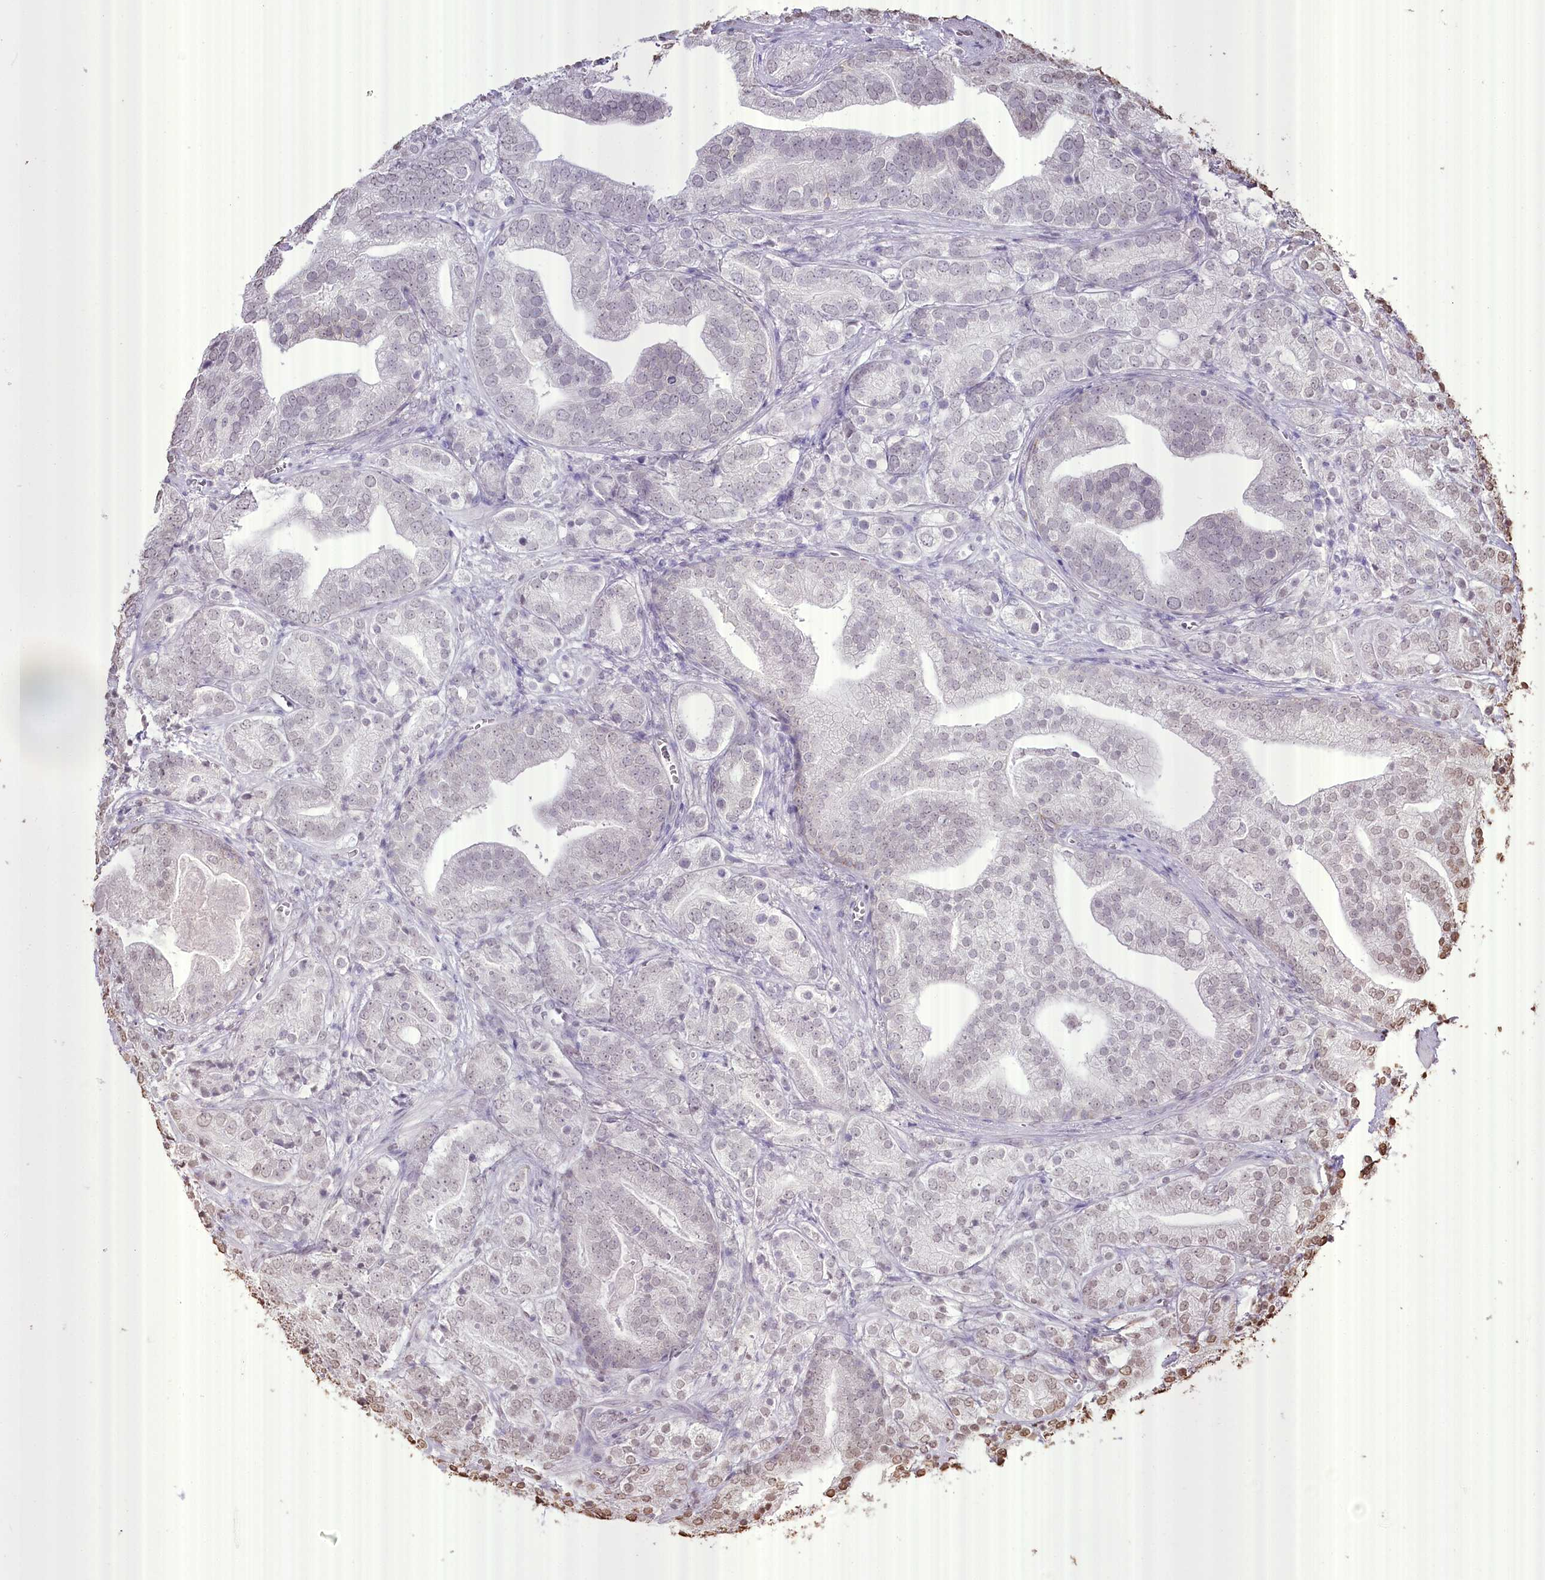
{"staining": {"intensity": "negative", "quantity": "none", "location": "none"}, "tissue": "prostate cancer", "cell_type": "Tumor cells", "image_type": "cancer", "snomed": [{"axis": "morphology", "description": "Adenocarcinoma, High grade"}, {"axis": "topography", "description": "Prostate"}], "caption": "Tumor cells are negative for protein expression in human prostate cancer (adenocarcinoma (high-grade)).", "gene": "SLC39A10", "patient": {"sex": "male", "age": 57}}